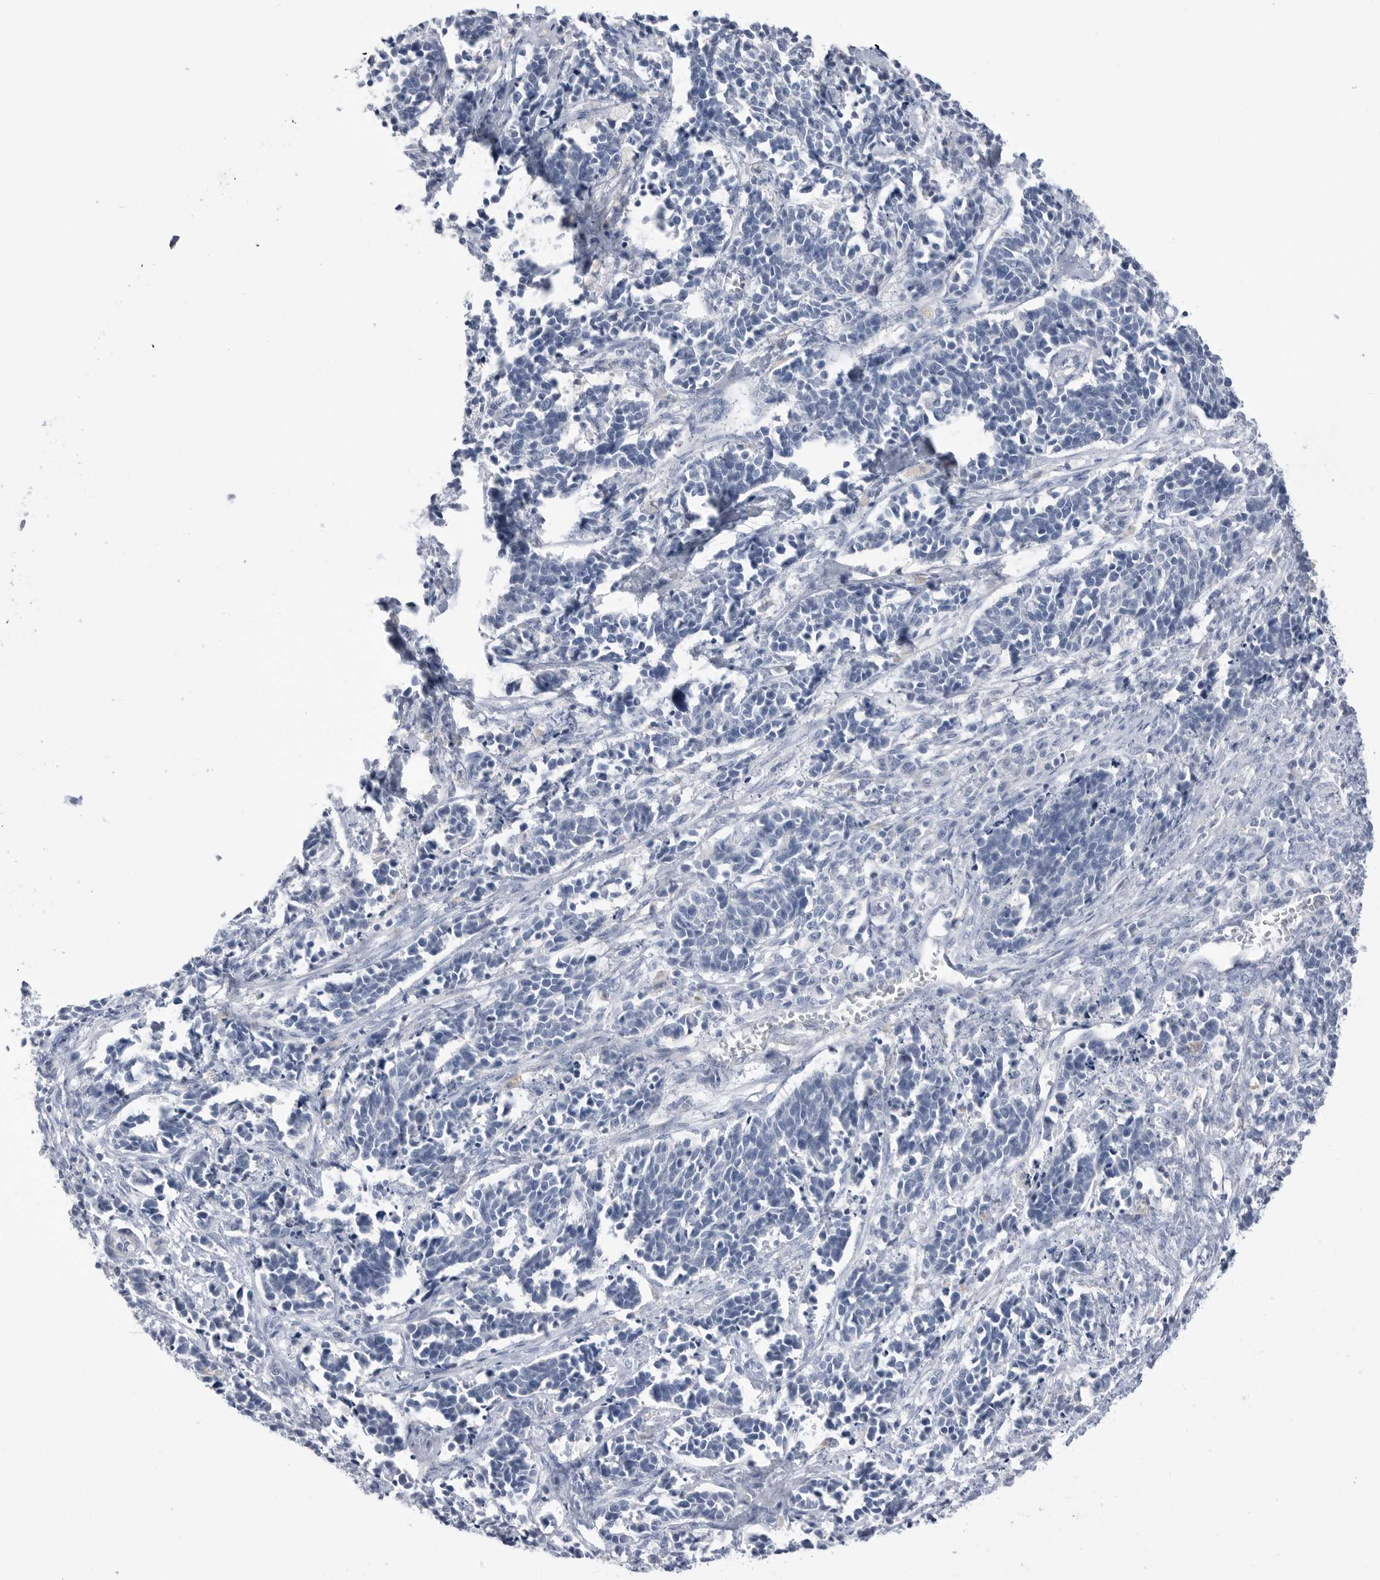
{"staining": {"intensity": "negative", "quantity": "none", "location": "none"}, "tissue": "cervical cancer", "cell_type": "Tumor cells", "image_type": "cancer", "snomed": [{"axis": "morphology", "description": "Normal tissue, NOS"}, {"axis": "morphology", "description": "Squamous cell carcinoma, NOS"}, {"axis": "topography", "description": "Cervix"}], "caption": "This is an immunohistochemistry (IHC) image of human cervical squamous cell carcinoma. There is no positivity in tumor cells.", "gene": "ABHD12", "patient": {"sex": "female", "age": 35}}